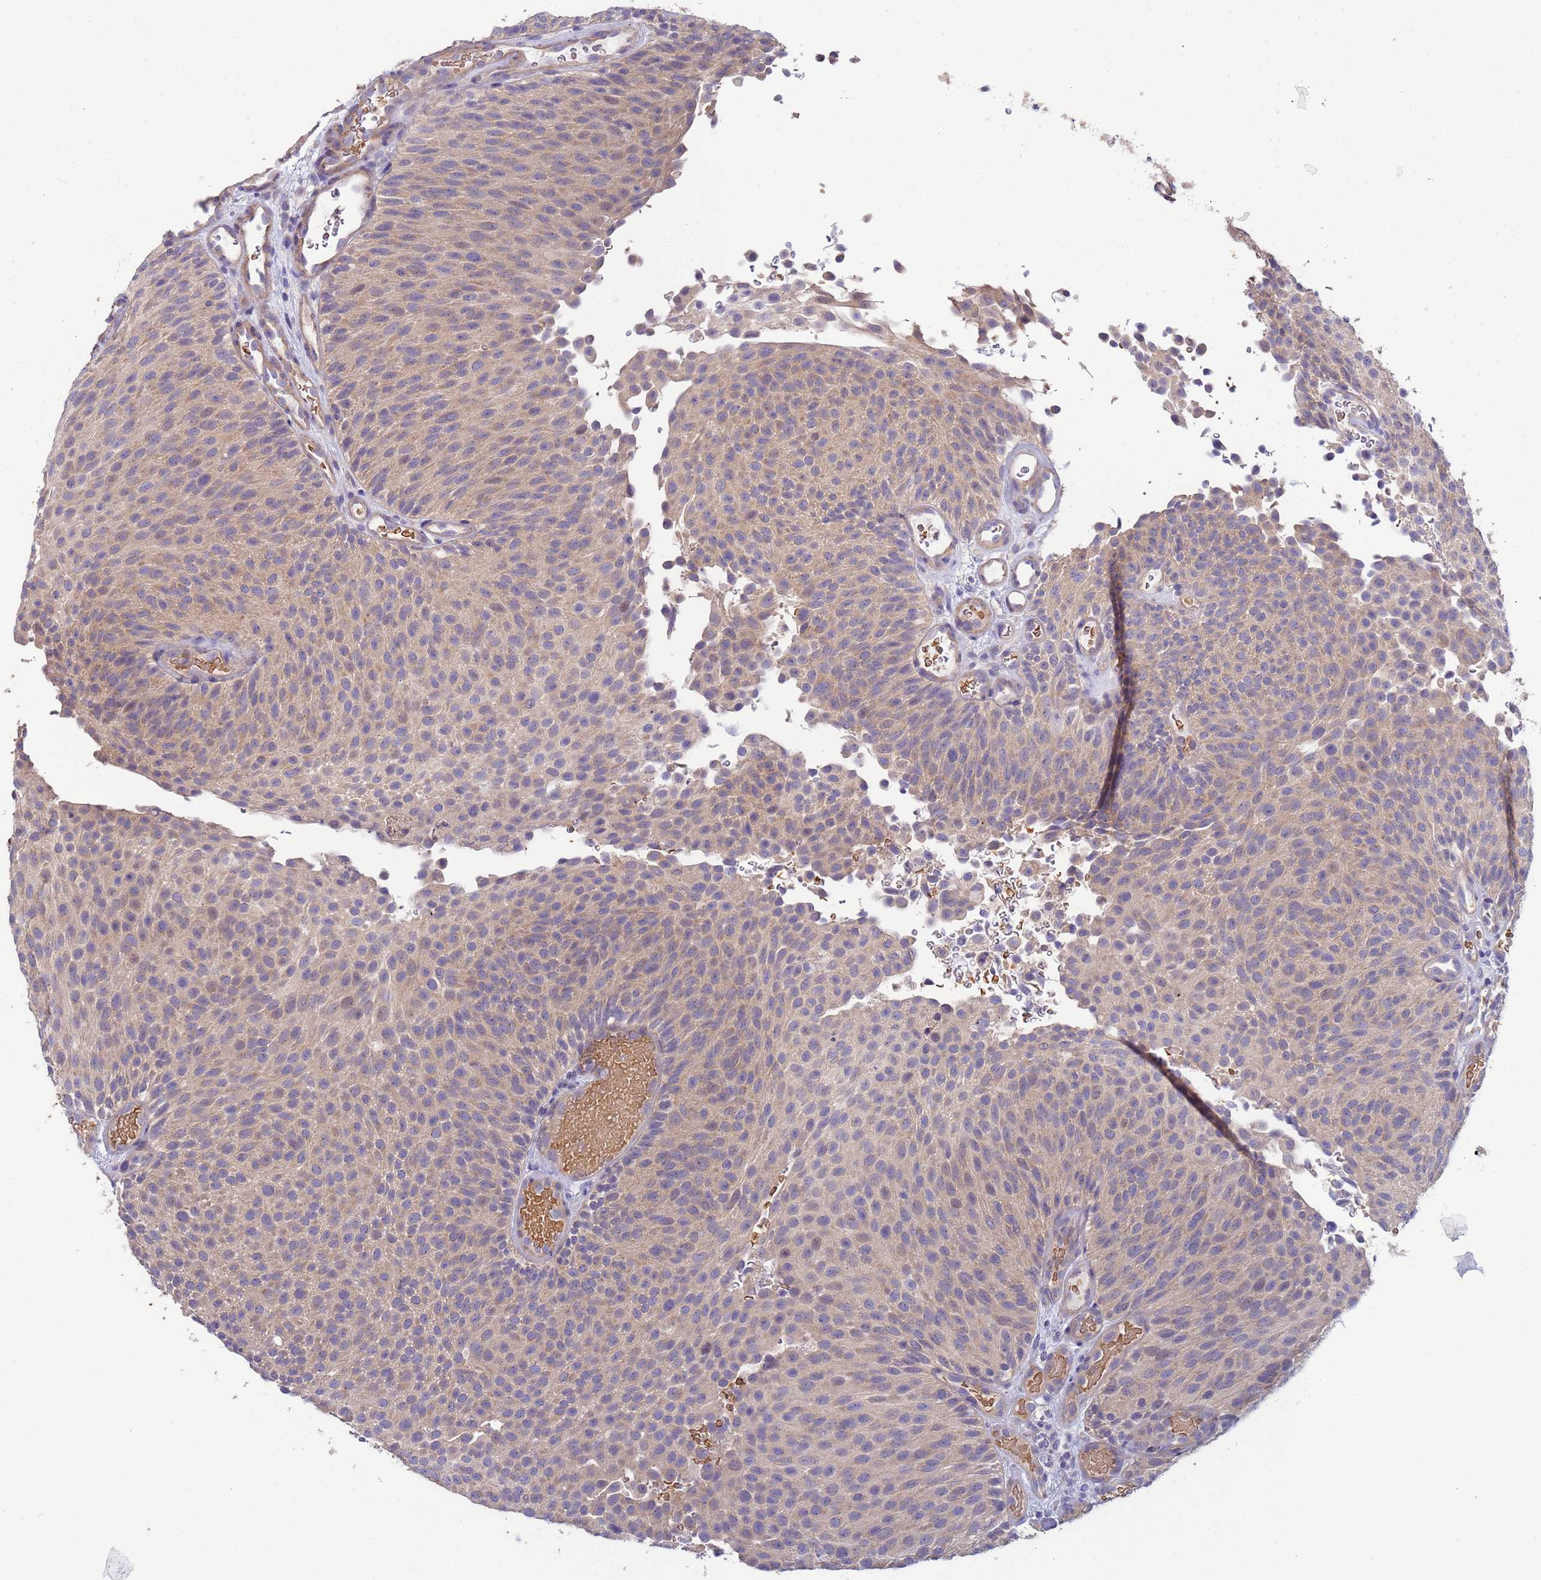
{"staining": {"intensity": "weak", "quantity": "25%-75%", "location": "cytoplasmic/membranous"}, "tissue": "urothelial cancer", "cell_type": "Tumor cells", "image_type": "cancer", "snomed": [{"axis": "morphology", "description": "Urothelial carcinoma, Low grade"}, {"axis": "topography", "description": "Urinary bladder"}], "caption": "This histopathology image demonstrates immunohistochemistry staining of low-grade urothelial carcinoma, with low weak cytoplasmic/membranous staining in about 25%-75% of tumor cells.", "gene": "CLHC1", "patient": {"sex": "male", "age": 78}}